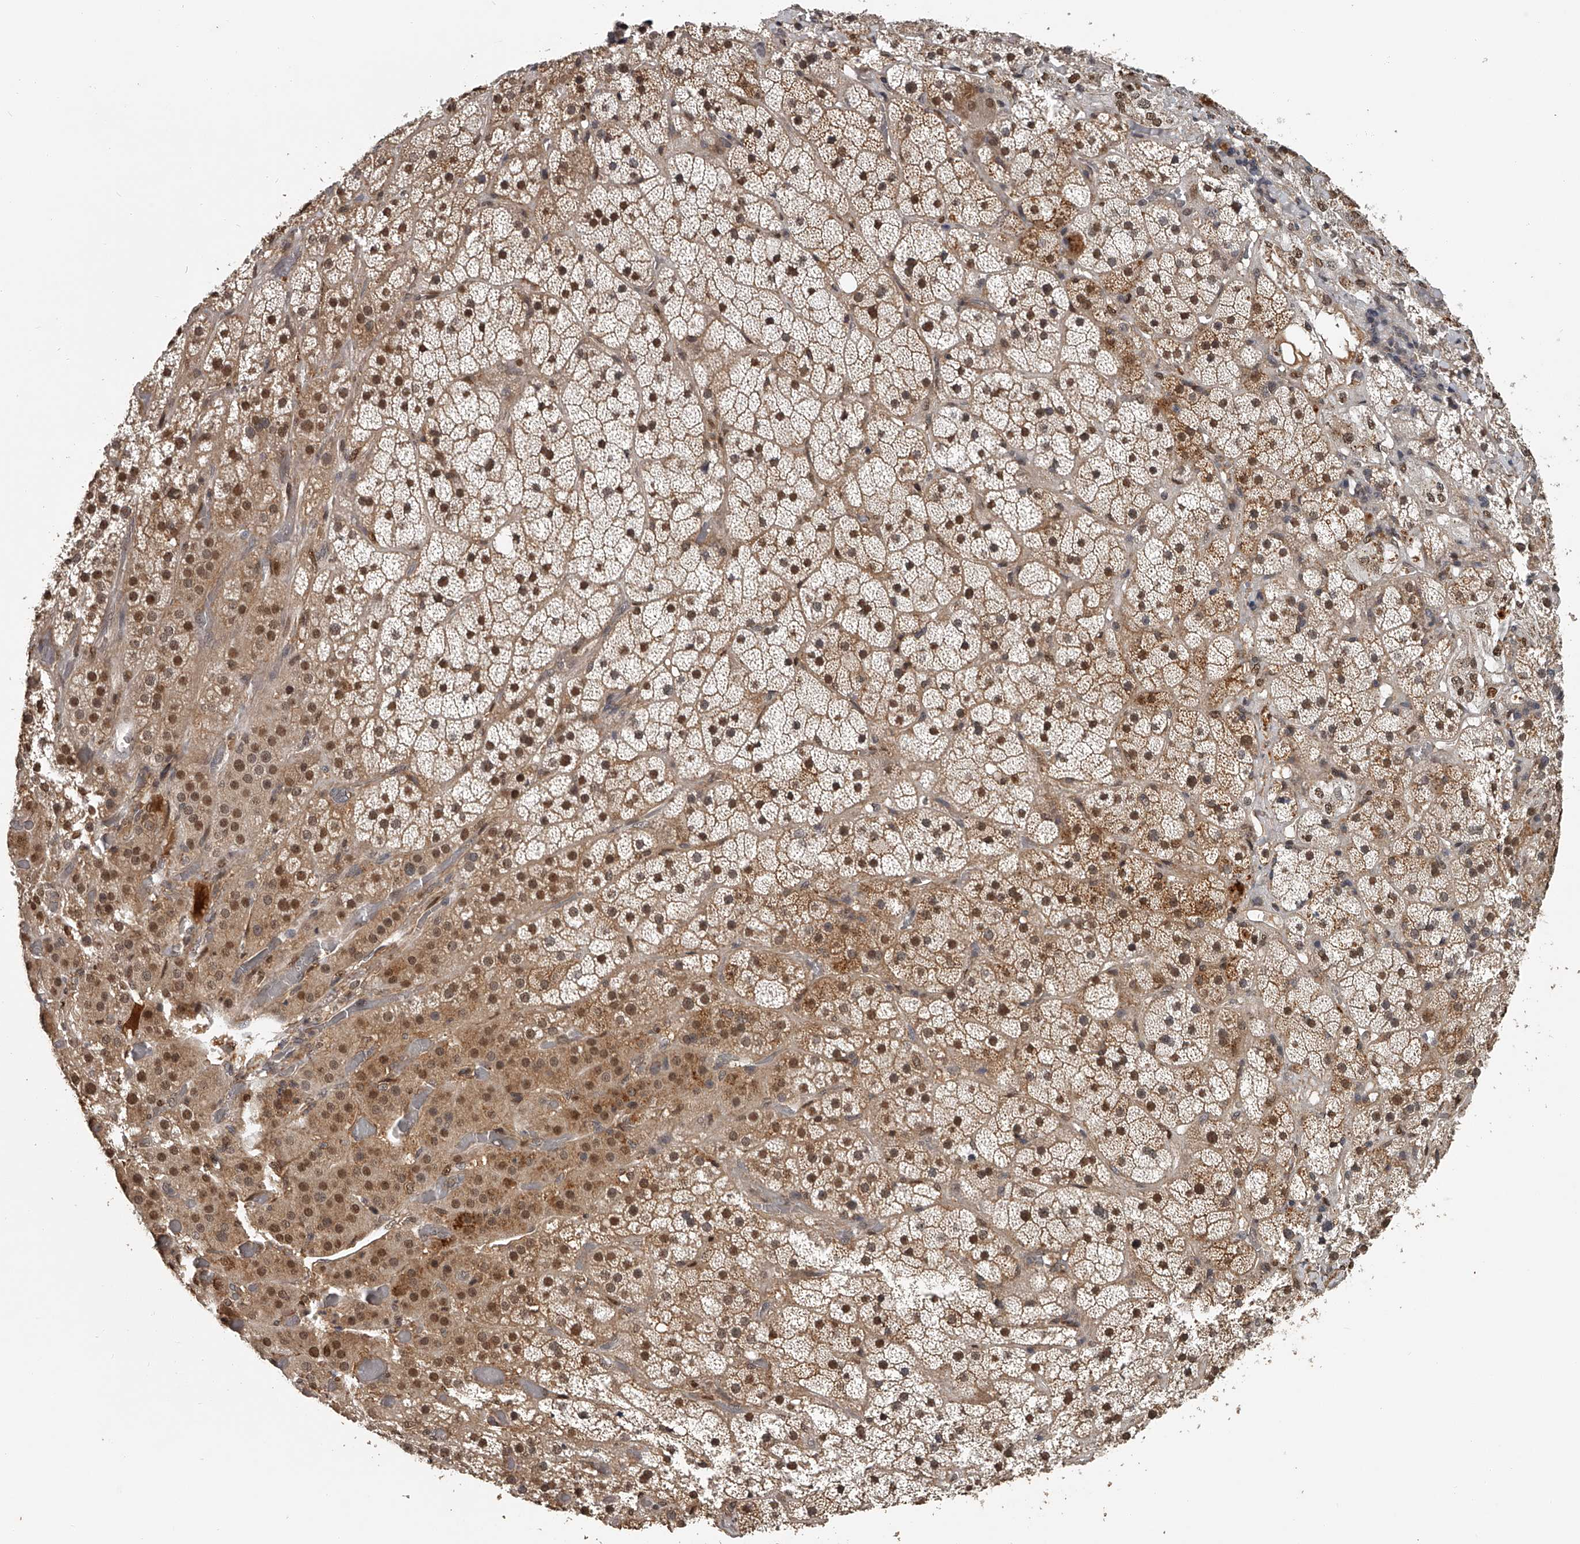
{"staining": {"intensity": "moderate", "quantity": ">75%", "location": "cytoplasmic/membranous,nuclear"}, "tissue": "adrenal gland", "cell_type": "Glandular cells", "image_type": "normal", "snomed": [{"axis": "morphology", "description": "Normal tissue, NOS"}, {"axis": "topography", "description": "Adrenal gland"}], "caption": "Immunohistochemical staining of unremarkable adrenal gland demonstrates >75% levels of moderate cytoplasmic/membranous,nuclear protein positivity in about >75% of glandular cells. (Stains: DAB (3,3'-diaminobenzidine) in brown, nuclei in blue, Microscopy: brightfield microscopy at high magnification).", "gene": "PLEKHG1", "patient": {"sex": "male", "age": 57}}